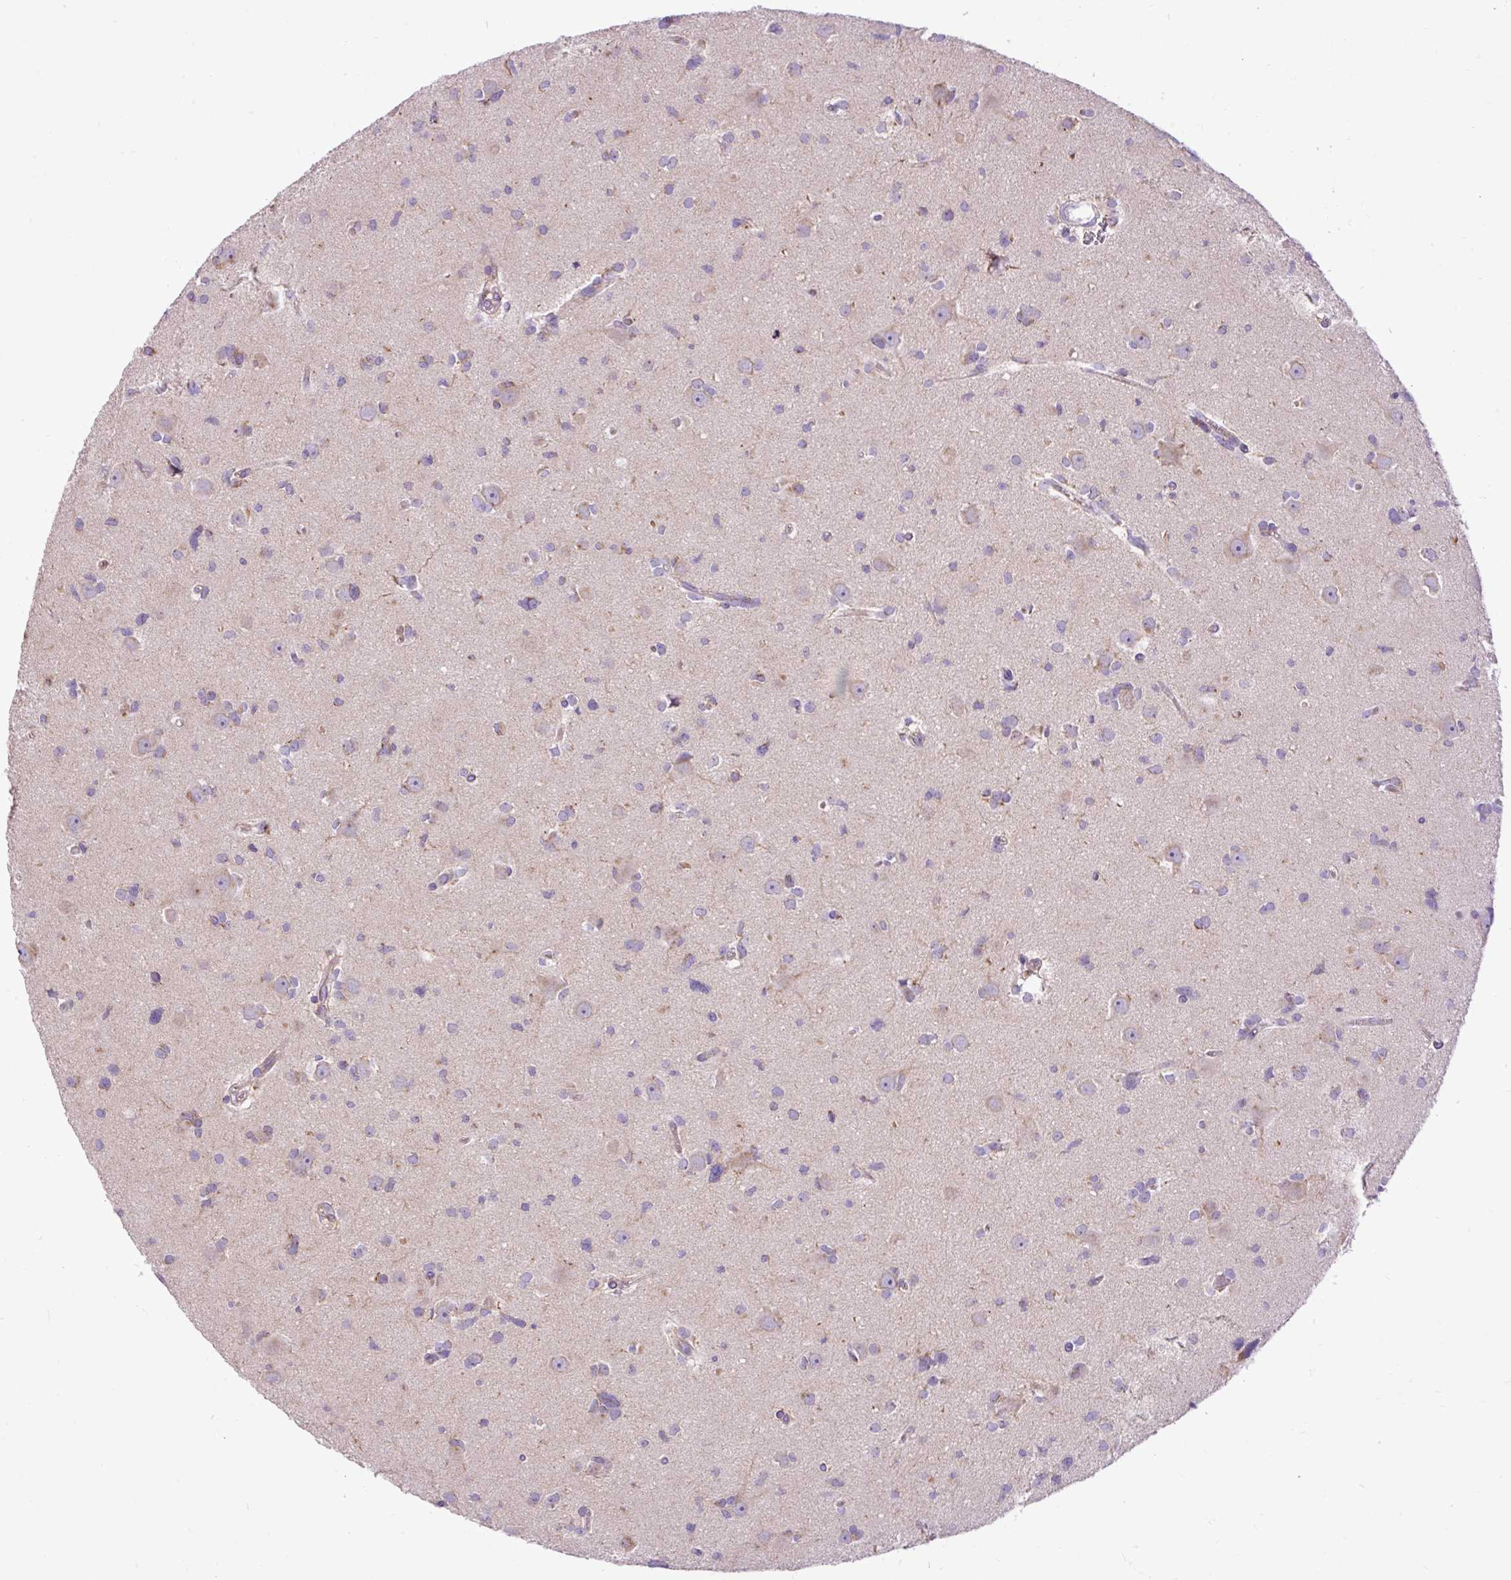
{"staining": {"intensity": "negative", "quantity": "none", "location": "none"}, "tissue": "glioma", "cell_type": "Tumor cells", "image_type": "cancer", "snomed": [{"axis": "morphology", "description": "Glioma, malignant, High grade"}, {"axis": "topography", "description": "Brain"}], "caption": "The histopathology image reveals no staining of tumor cells in glioma. The staining is performed using DAB (3,3'-diaminobenzidine) brown chromogen with nuclei counter-stained in using hematoxylin.", "gene": "TOMM40", "patient": {"sex": "male", "age": 23}}